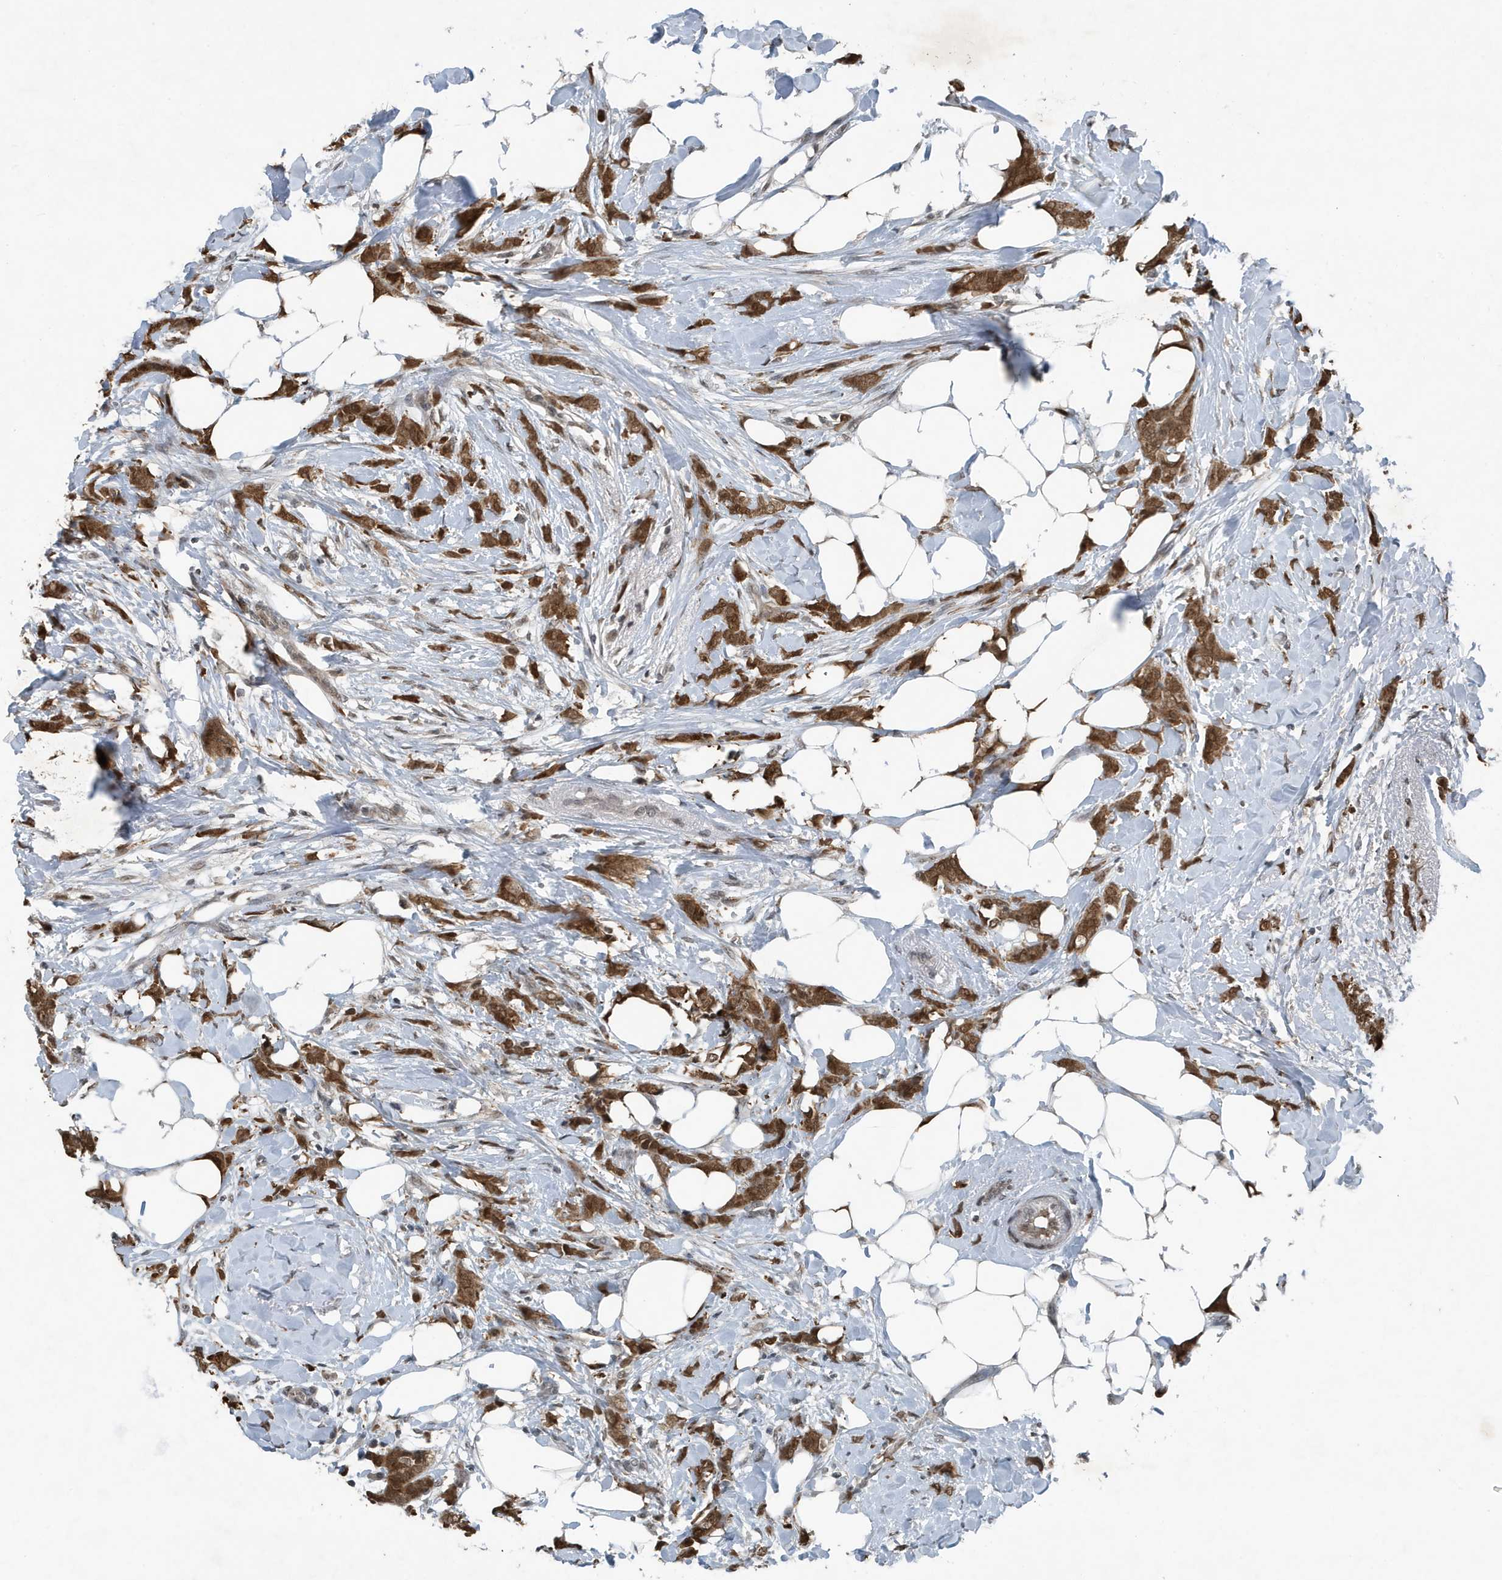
{"staining": {"intensity": "strong", "quantity": ">75%", "location": "cytoplasmic/membranous,nuclear"}, "tissue": "breast cancer", "cell_type": "Tumor cells", "image_type": "cancer", "snomed": [{"axis": "morphology", "description": "Lobular carcinoma, in situ"}, {"axis": "morphology", "description": "Lobular carcinoma"}, {"axis": "topography", "description": "Breast"}], "caption": "Immunohistochemistry (DAB (3,3'-diaminobenzidine)) staining of breast lobular carcinoma in situ displays strong cytoplasmic/membranous and nuclear protein staining in about >75% of tumor cells. (Stains: DAB in brown, nuclei in blue, Microscopy: brightfield microscopy at high magnification).", "gene": "HSPA1A", "patient": {"sex": "female", "age": 41}}